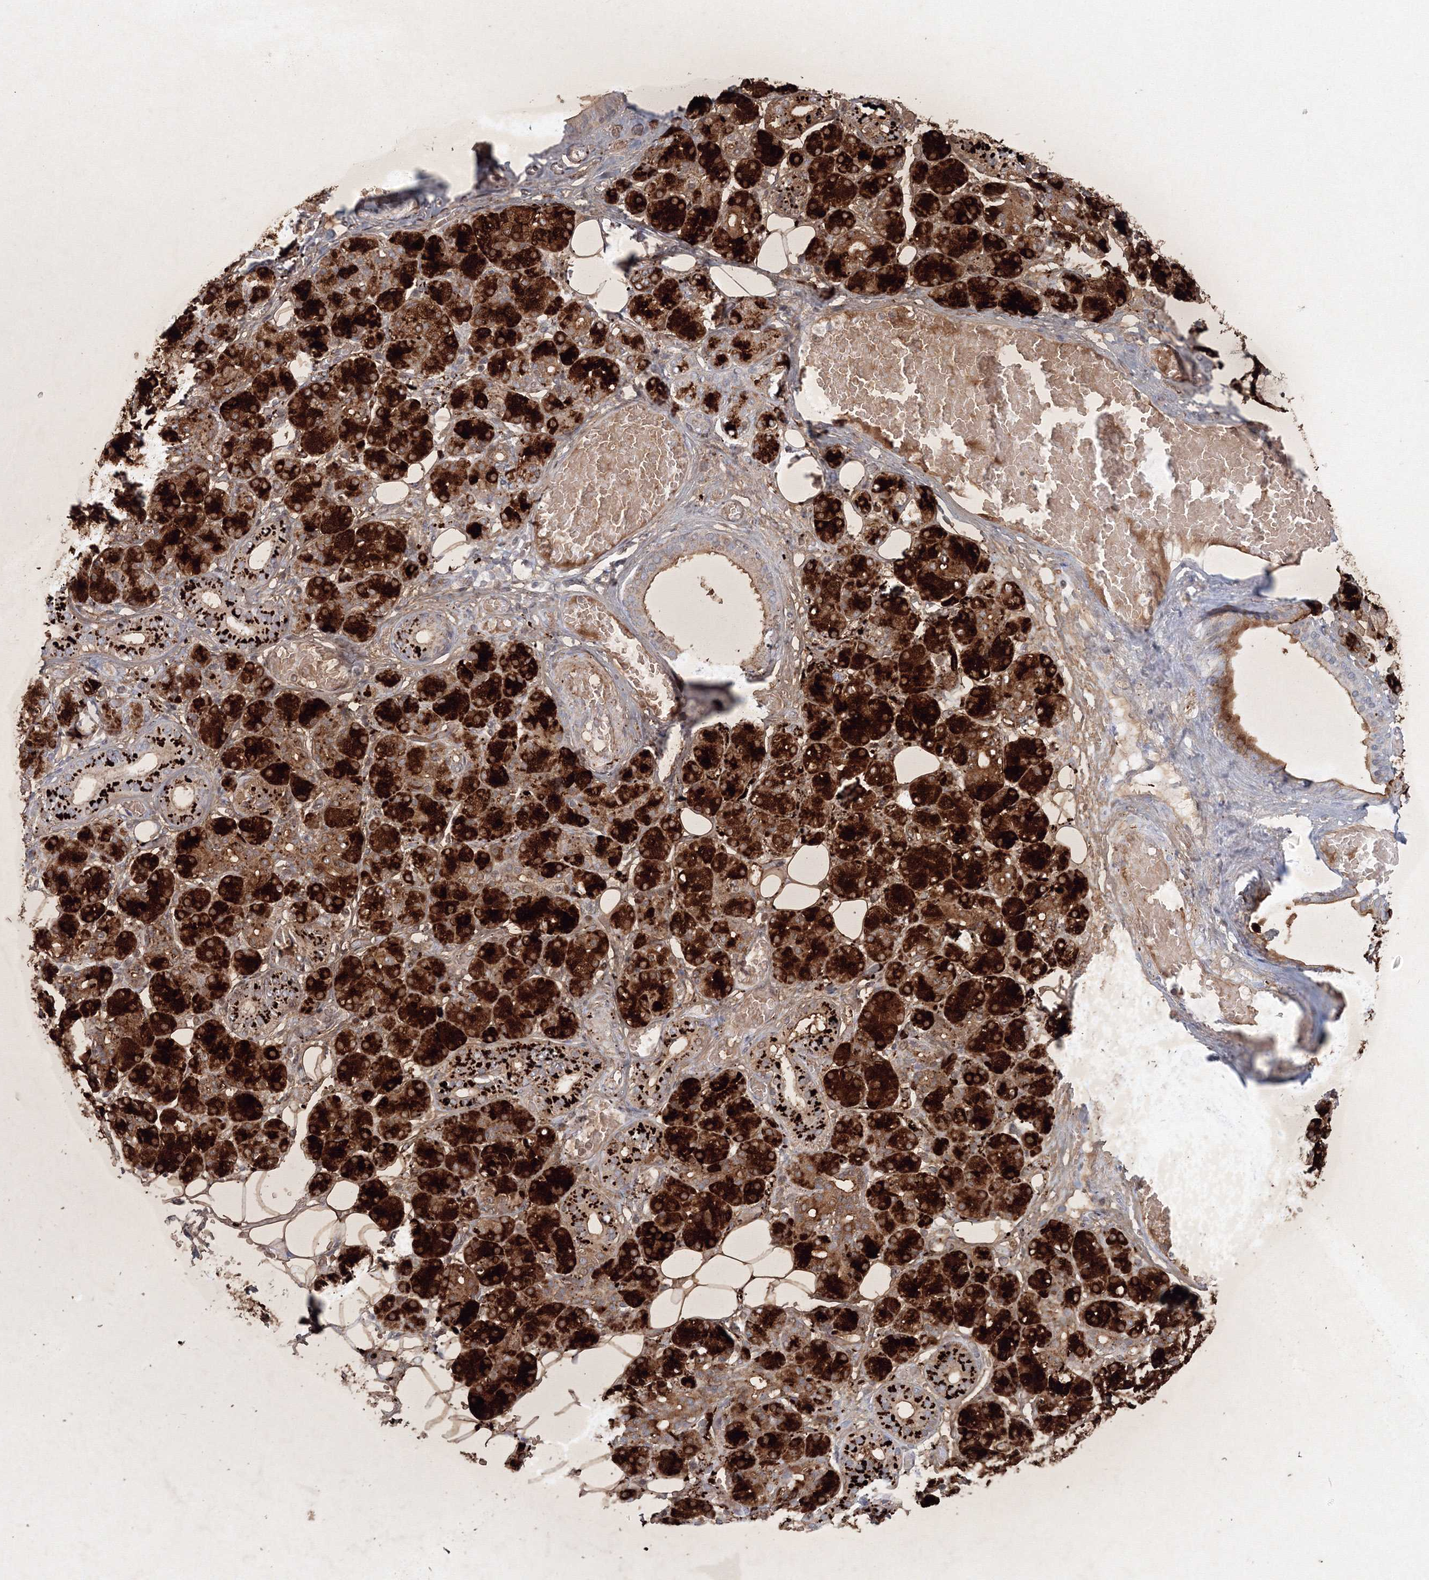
{"staining": {"intensity": "strong", "quantity": ">75%", "location": "cytoplasmic/membranous"}, "tissue": "salivary gland", "cell_type": "Glandular cells", "image_type": "normal", "snomed": [{"axis": "morphology", "description": "Normal tissue, NOS"}, {"axis": "topography", "description": "Salivary gland"}], "caption": "High-power microscopy captured an immunohistochemistry photomicrograph of benign salivary gland, revealing strong cytoplasmic/membranous staining in approximately >75% of glandular cells.", "gene": "KIF4A", "patient": {"sex": "male", "age": 63}}